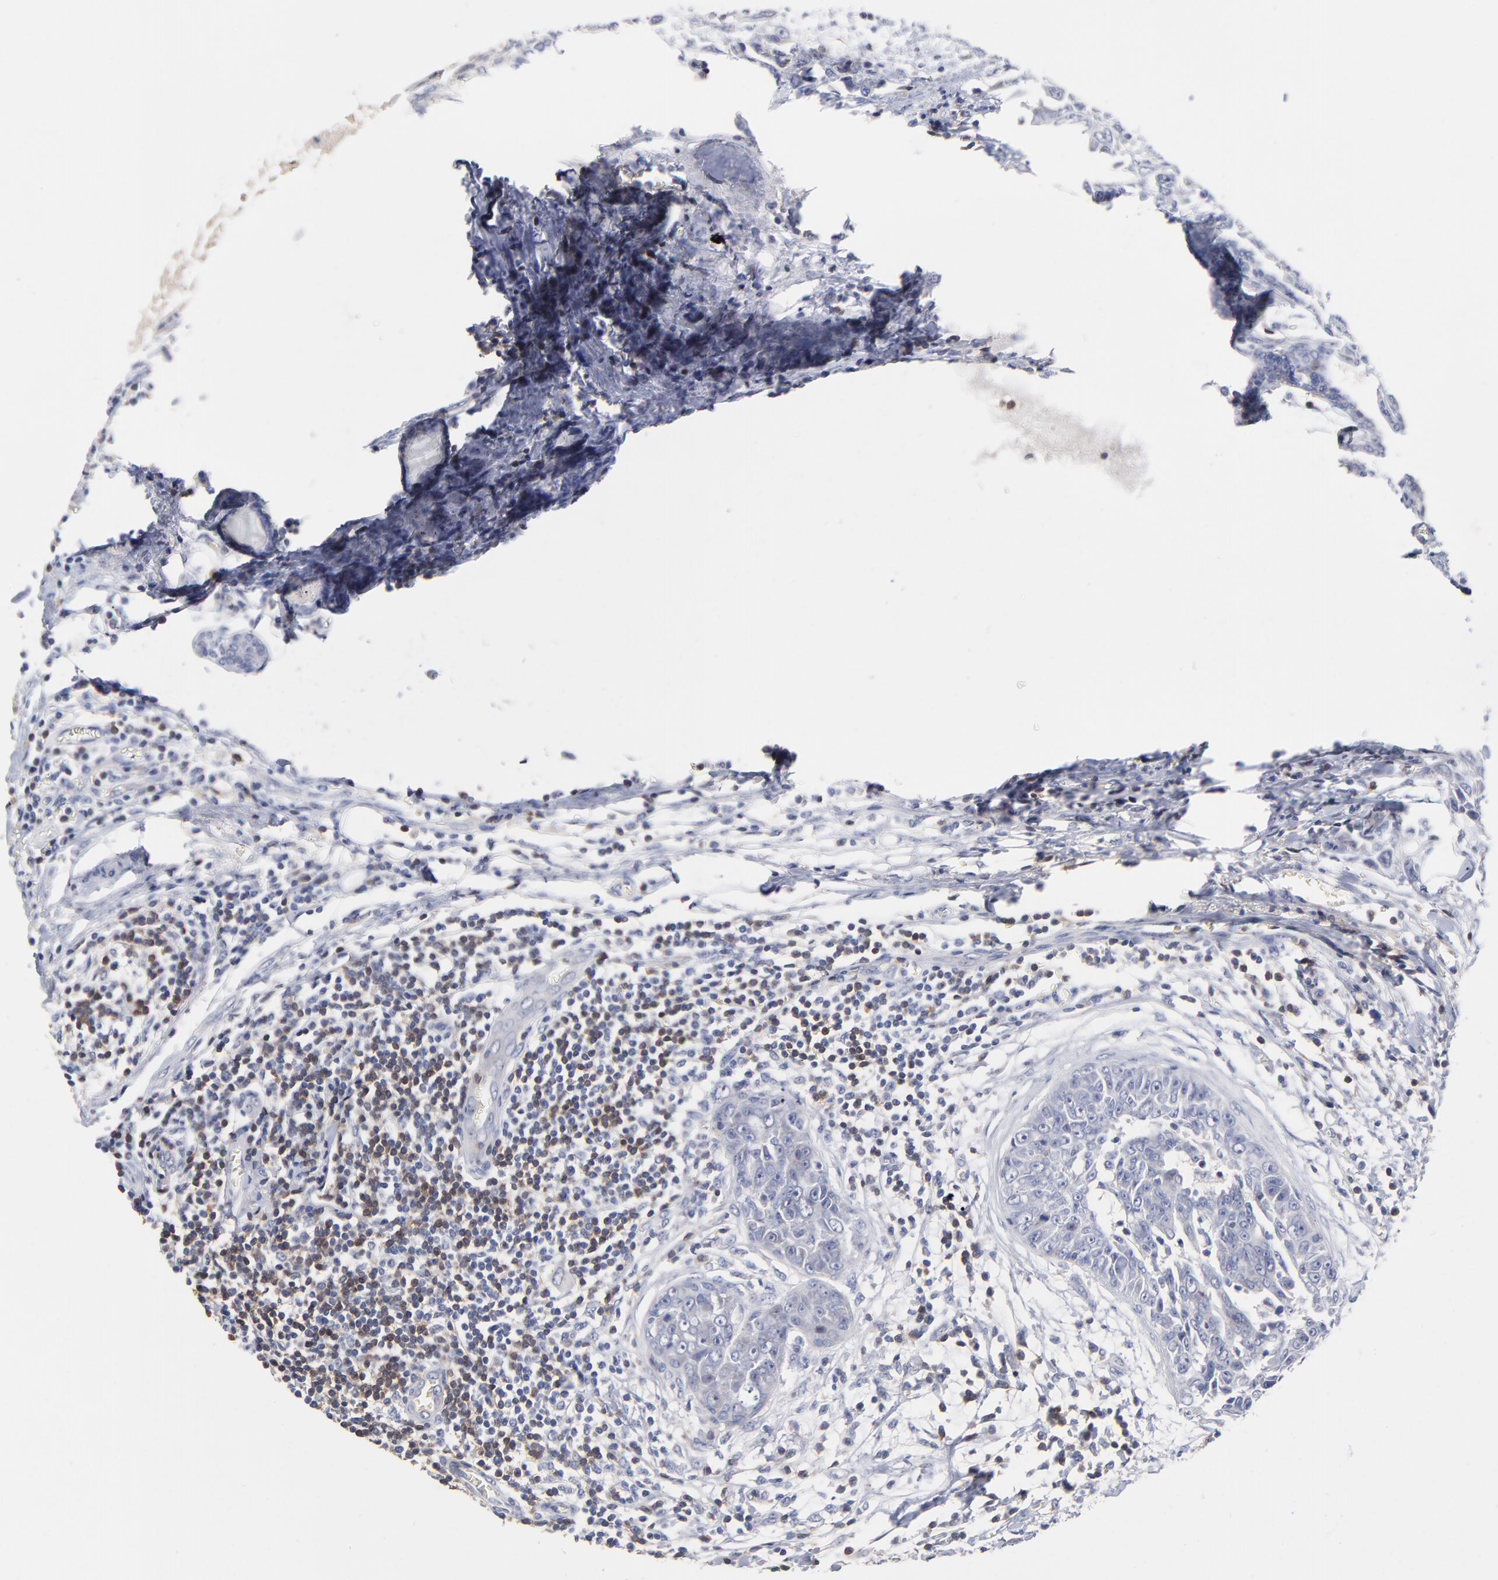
{"staining": {"intensity": "negative", "quantity": "none", "location": "none"}, "tissue": "breast cancer", "cell_type": "Tumor cells", "image_type": "cancer", "snomed": [{"axis": "morphology", "description": "Duct carcinoma"}, {"axis": "topography", "description": "Breast"}], "caption": "Protein analysis of breast cancer displays no significant expression in tumor cells.", "gene": "TRAT1", "patient": {"sex": "female", "age": 50}}